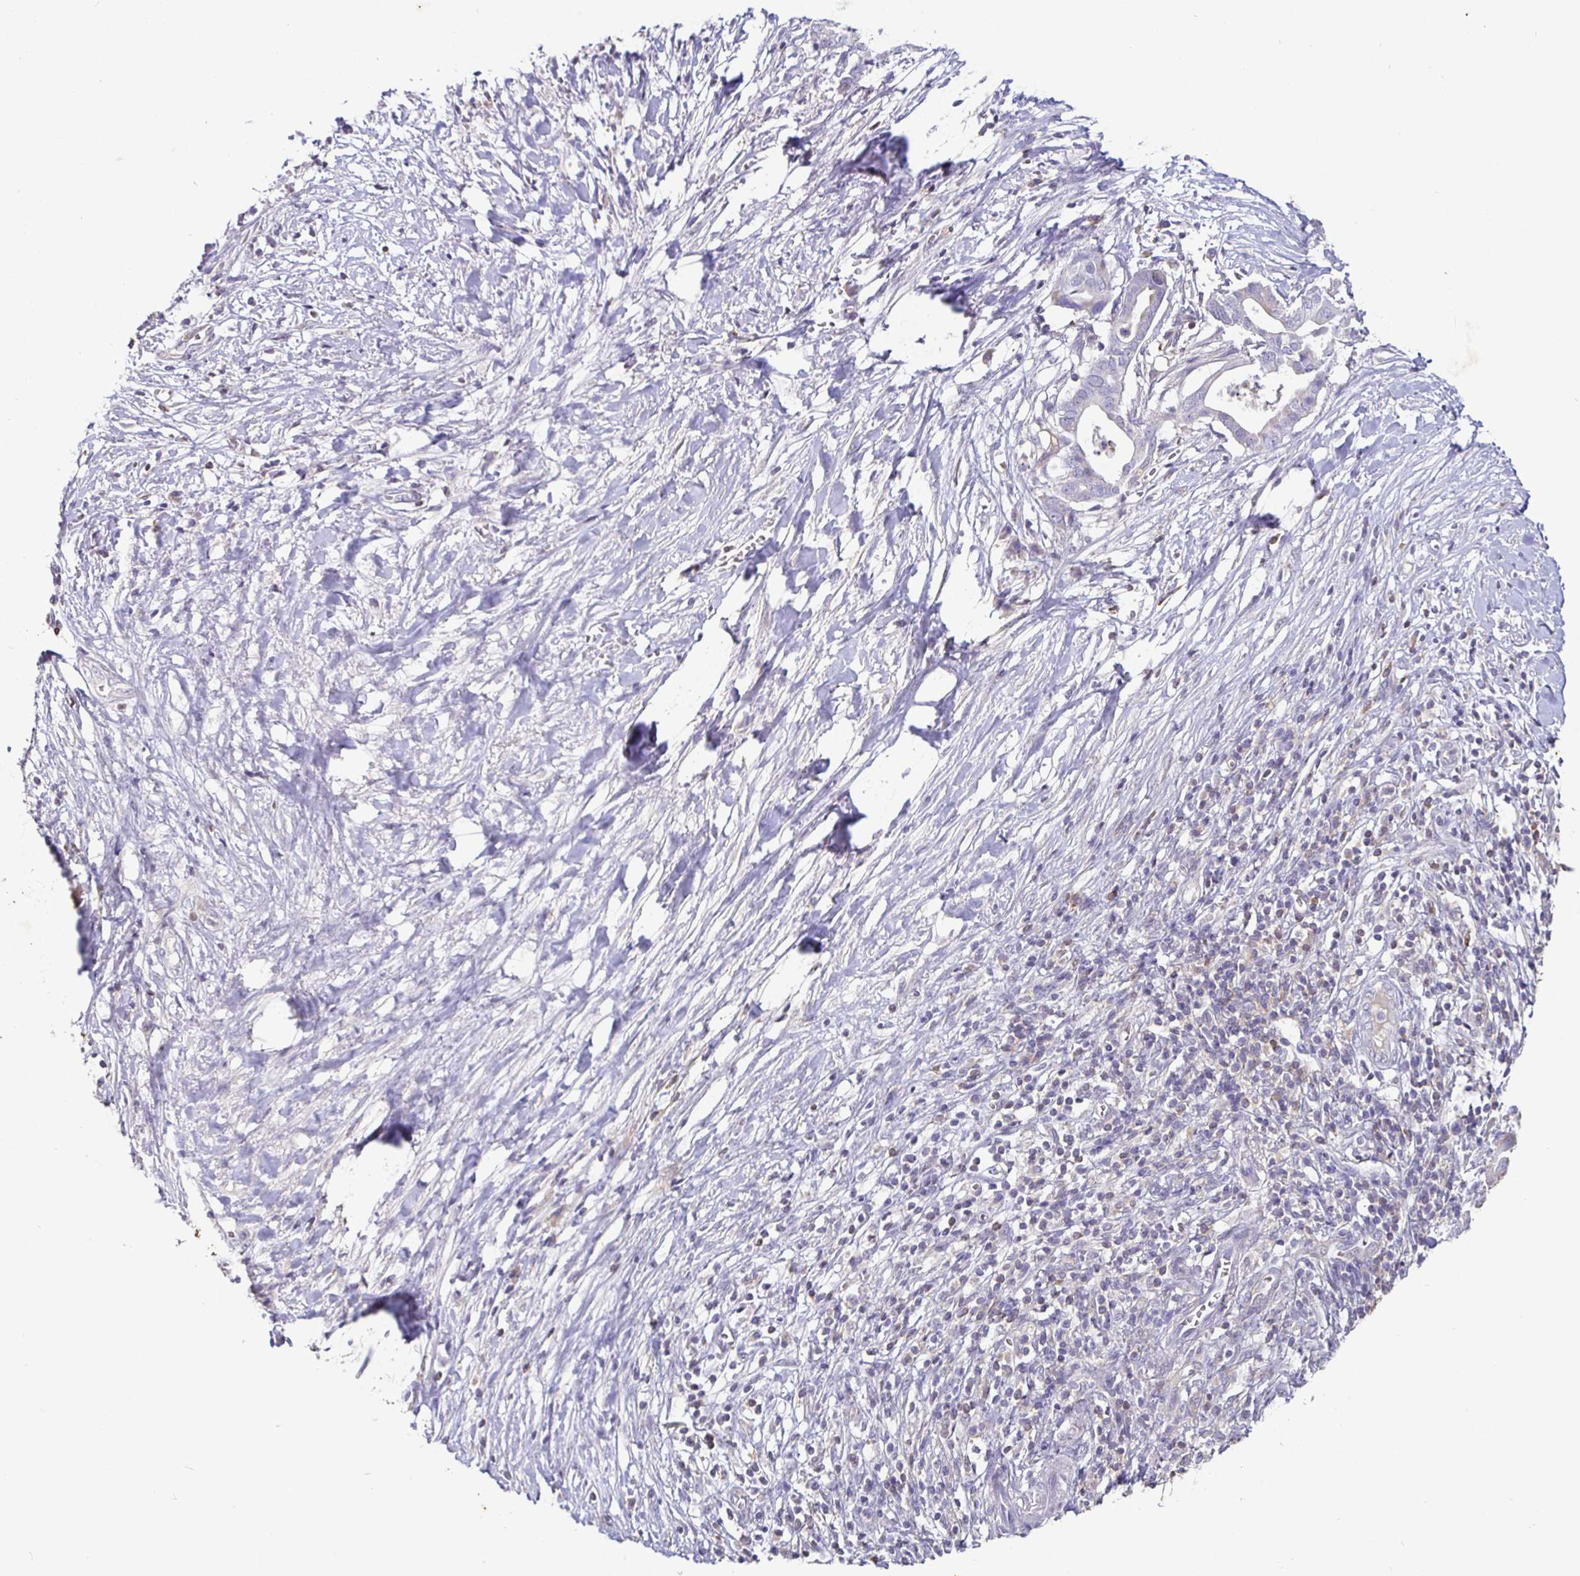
{"staining": {"intensity": "negative", "quantity": "none", "location": "none"}, "tissue": "pancreatic cancer", "cell_type": "Tumor cells", "image_type": "cancer", "snomed": [{"axis": "morphology", "description": "Adenocarcinoma, NOS"}, {"axis": "topography", "description": "Pancreas"}], "caption": "IHC histopathology image of pancreatic adenocarcinoma stained for a protein (brown), which displays no staining in tumor cells. (DAB immunohistochemistry (IHC) visualized using brightfield microscopy, high magnification).", "gene": "SHISA4", "patient": {"sex": "male", "age": 61}}